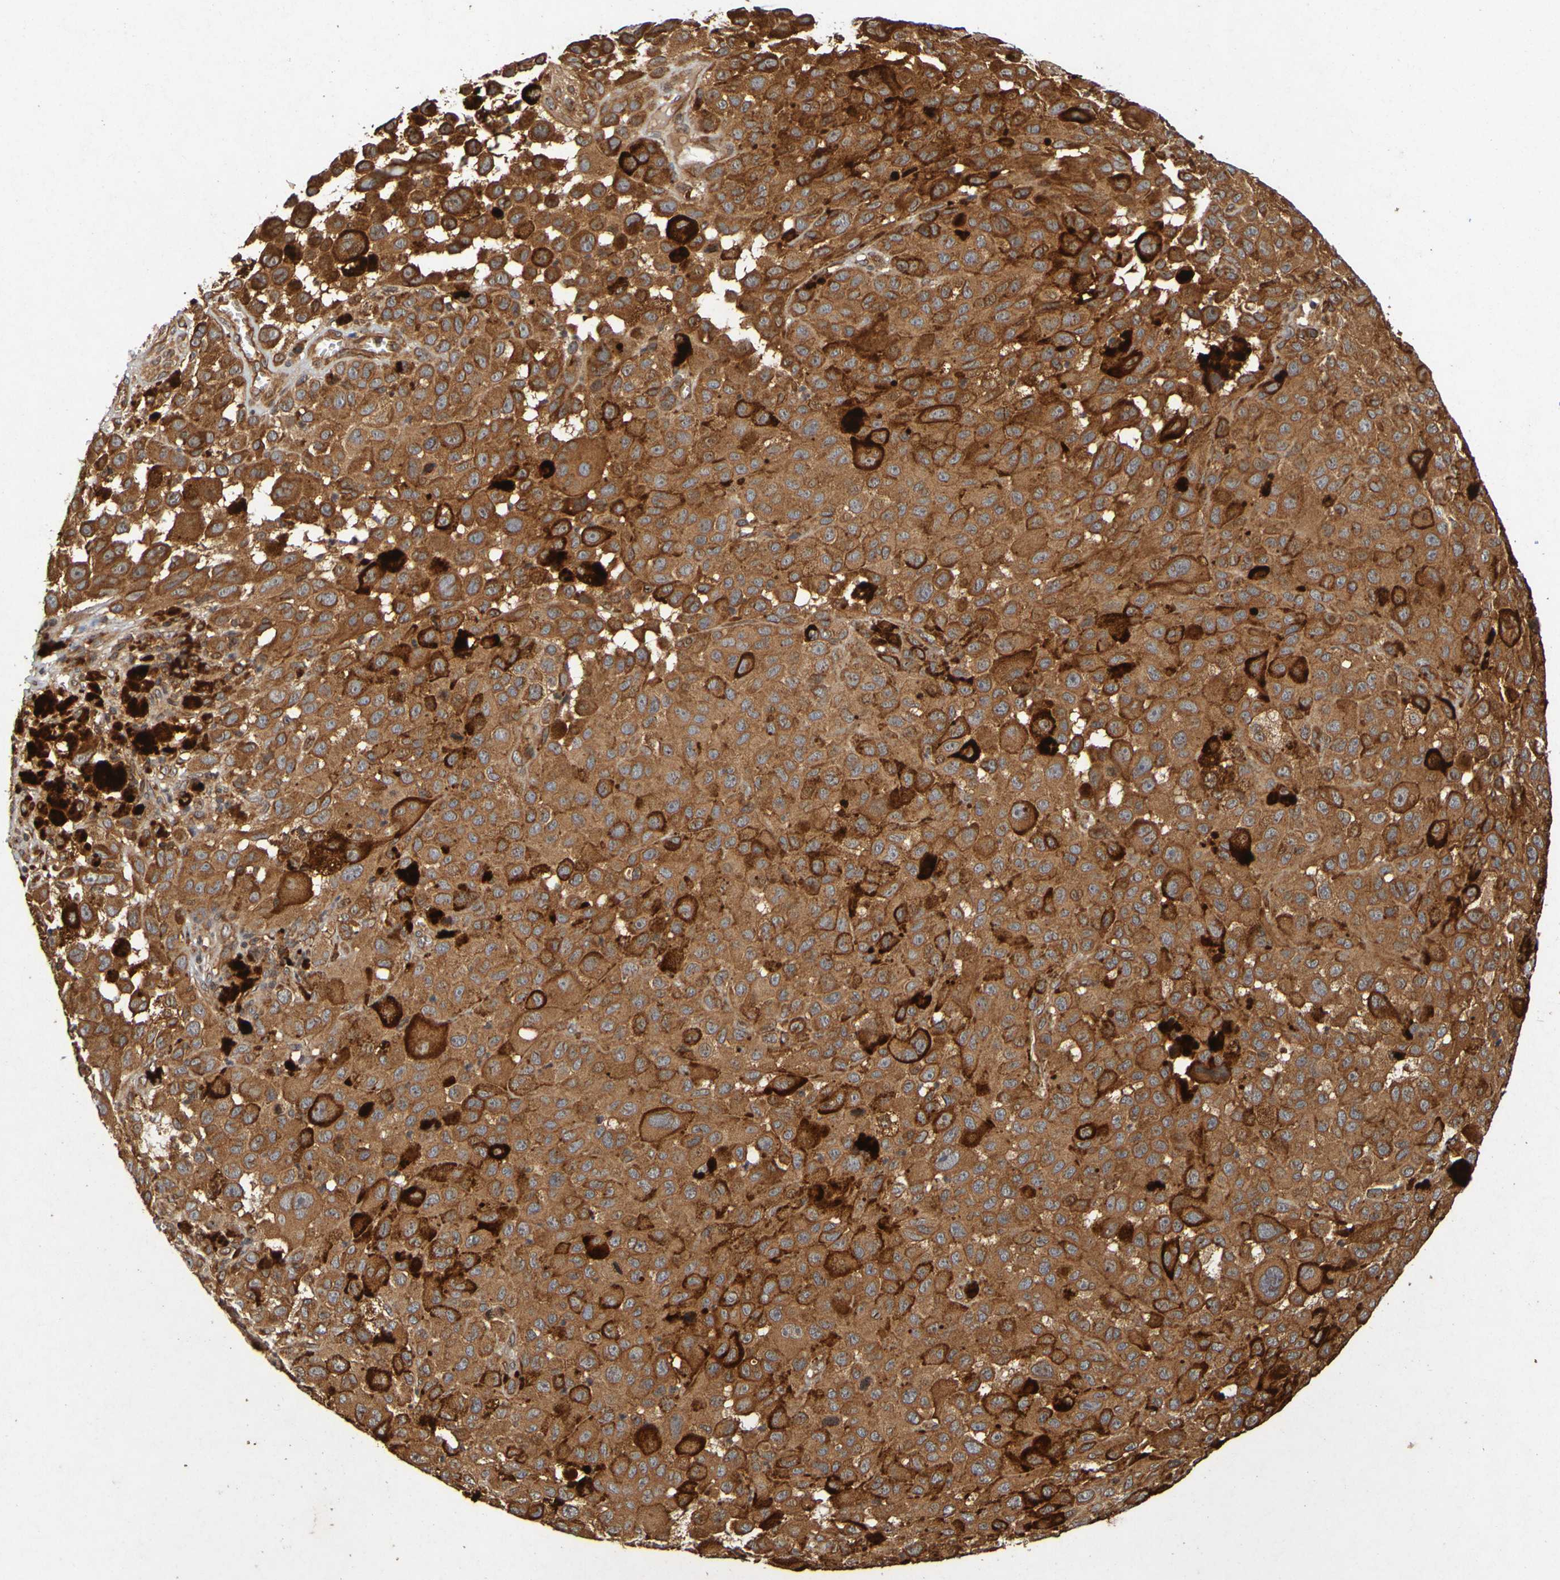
{"staining": {"intensity": "strong", "quantity": ">75%", "location": "cytoplasmic/membranous"}, "tissue": "melanoma", "cell_type": "Tumor cells", "image_type": "cancer", "snomed": [{"axis": "morphology", "description": "Malignant melanoma, NOS"}, {"axis": "topography", "description": "Skin"}], "caption": "This is a photomicrograph of IHC staining of melanoma, which shows strong positivity in the cytoplasmic/membranous of tumor cells.", "gene": "OCRL", "patient": {"sex": "male", "age": 96}}